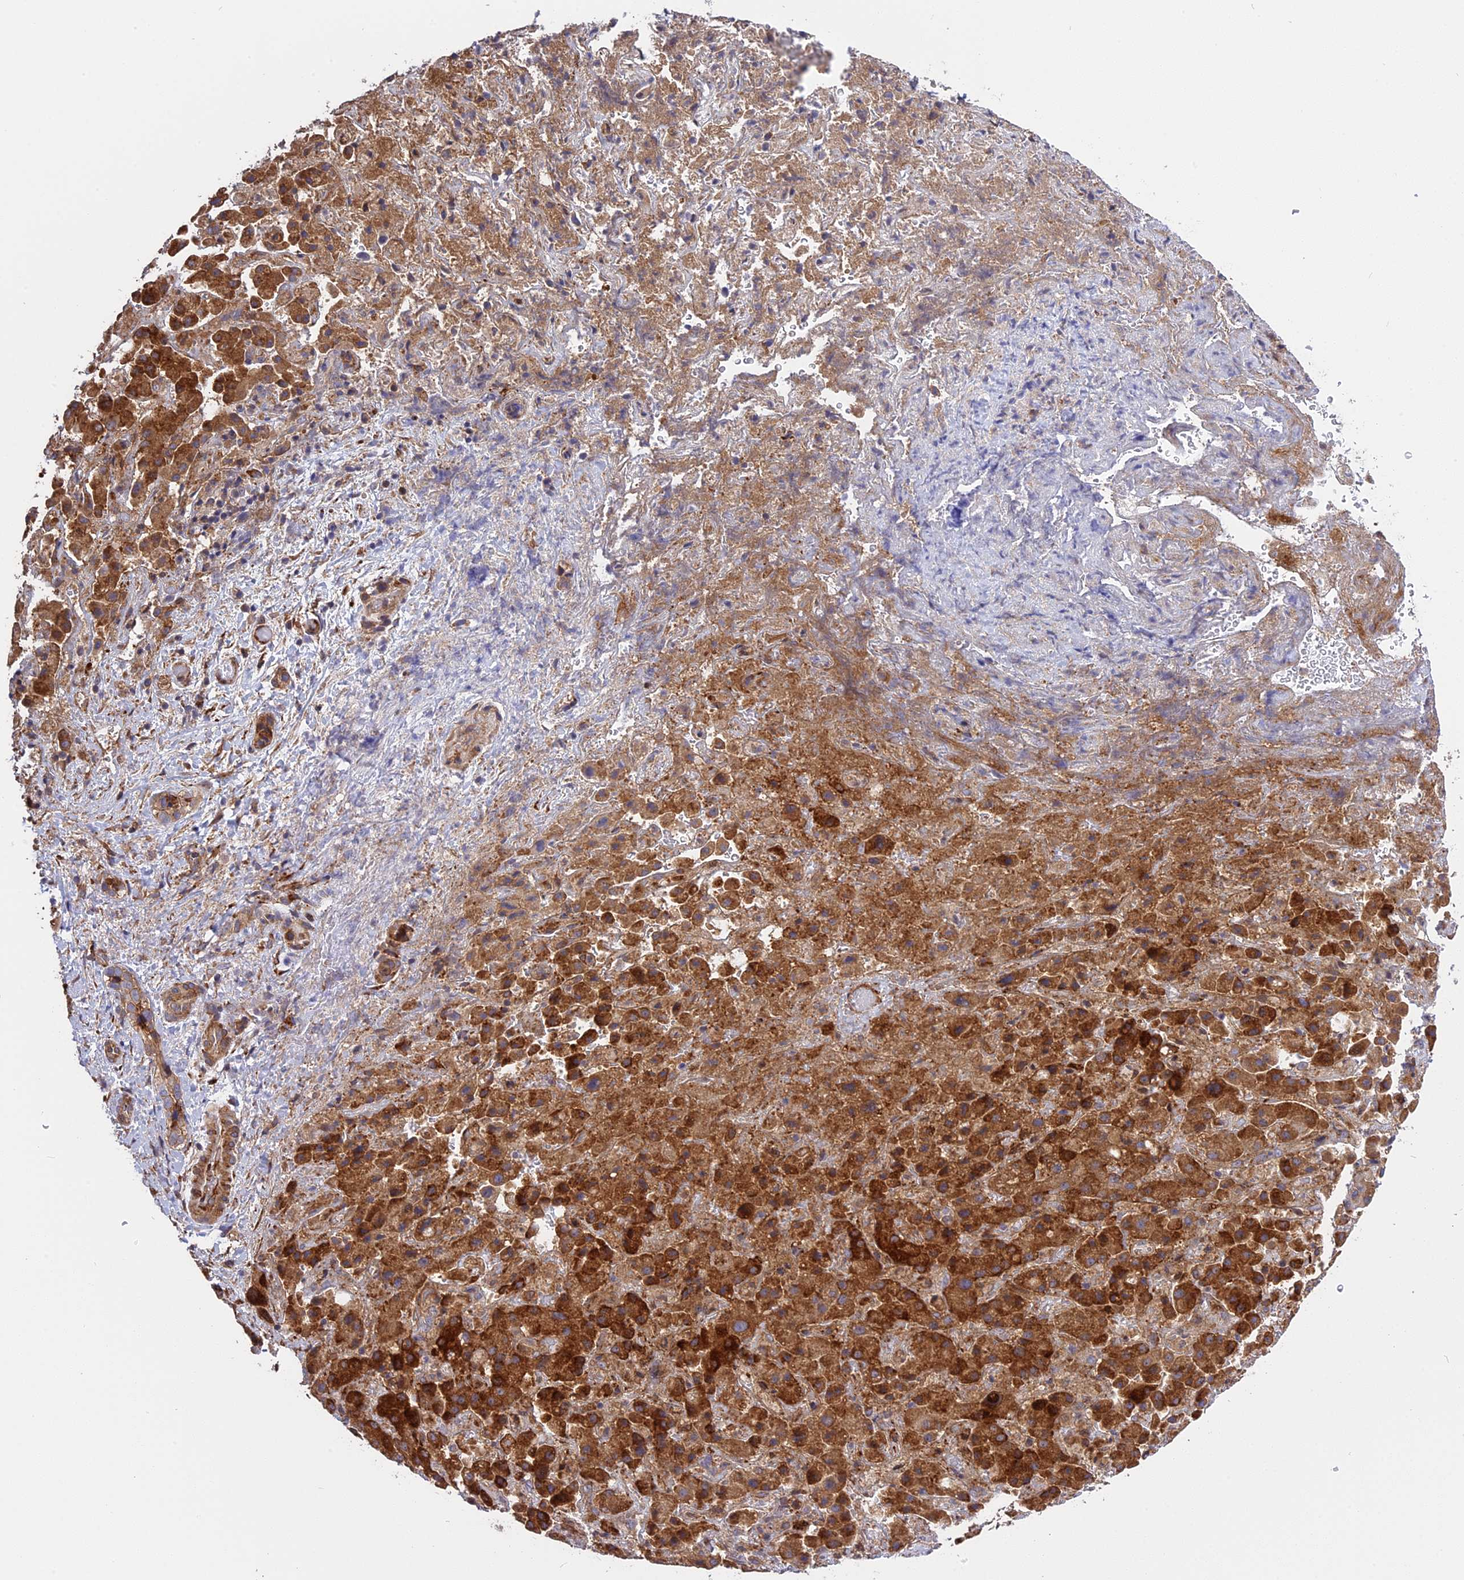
{"staining": {"intensity": "strong", "quantity": ">75%", "location": "cytoplasmic/membranous"}, "tissue": "liver cancer", "cell_type": "Tumor cells", "image_type": "cancer", "snomed": [{"axis": "morphology", "description": "Cholangiocarcinoma"}, {"axis": "topography", "description": "Liver"}], "caption": "Tumor cells exhibit strong cytoplasmic/membranous positivity in about >75% of cells in liver cholangiocarcinoma. Immunohistochemistry (ihc) stains the protein in brown and the nuclei are stained blue.", "gene": "DDX60L", "patient": {"sex": "female", "age": 52}}